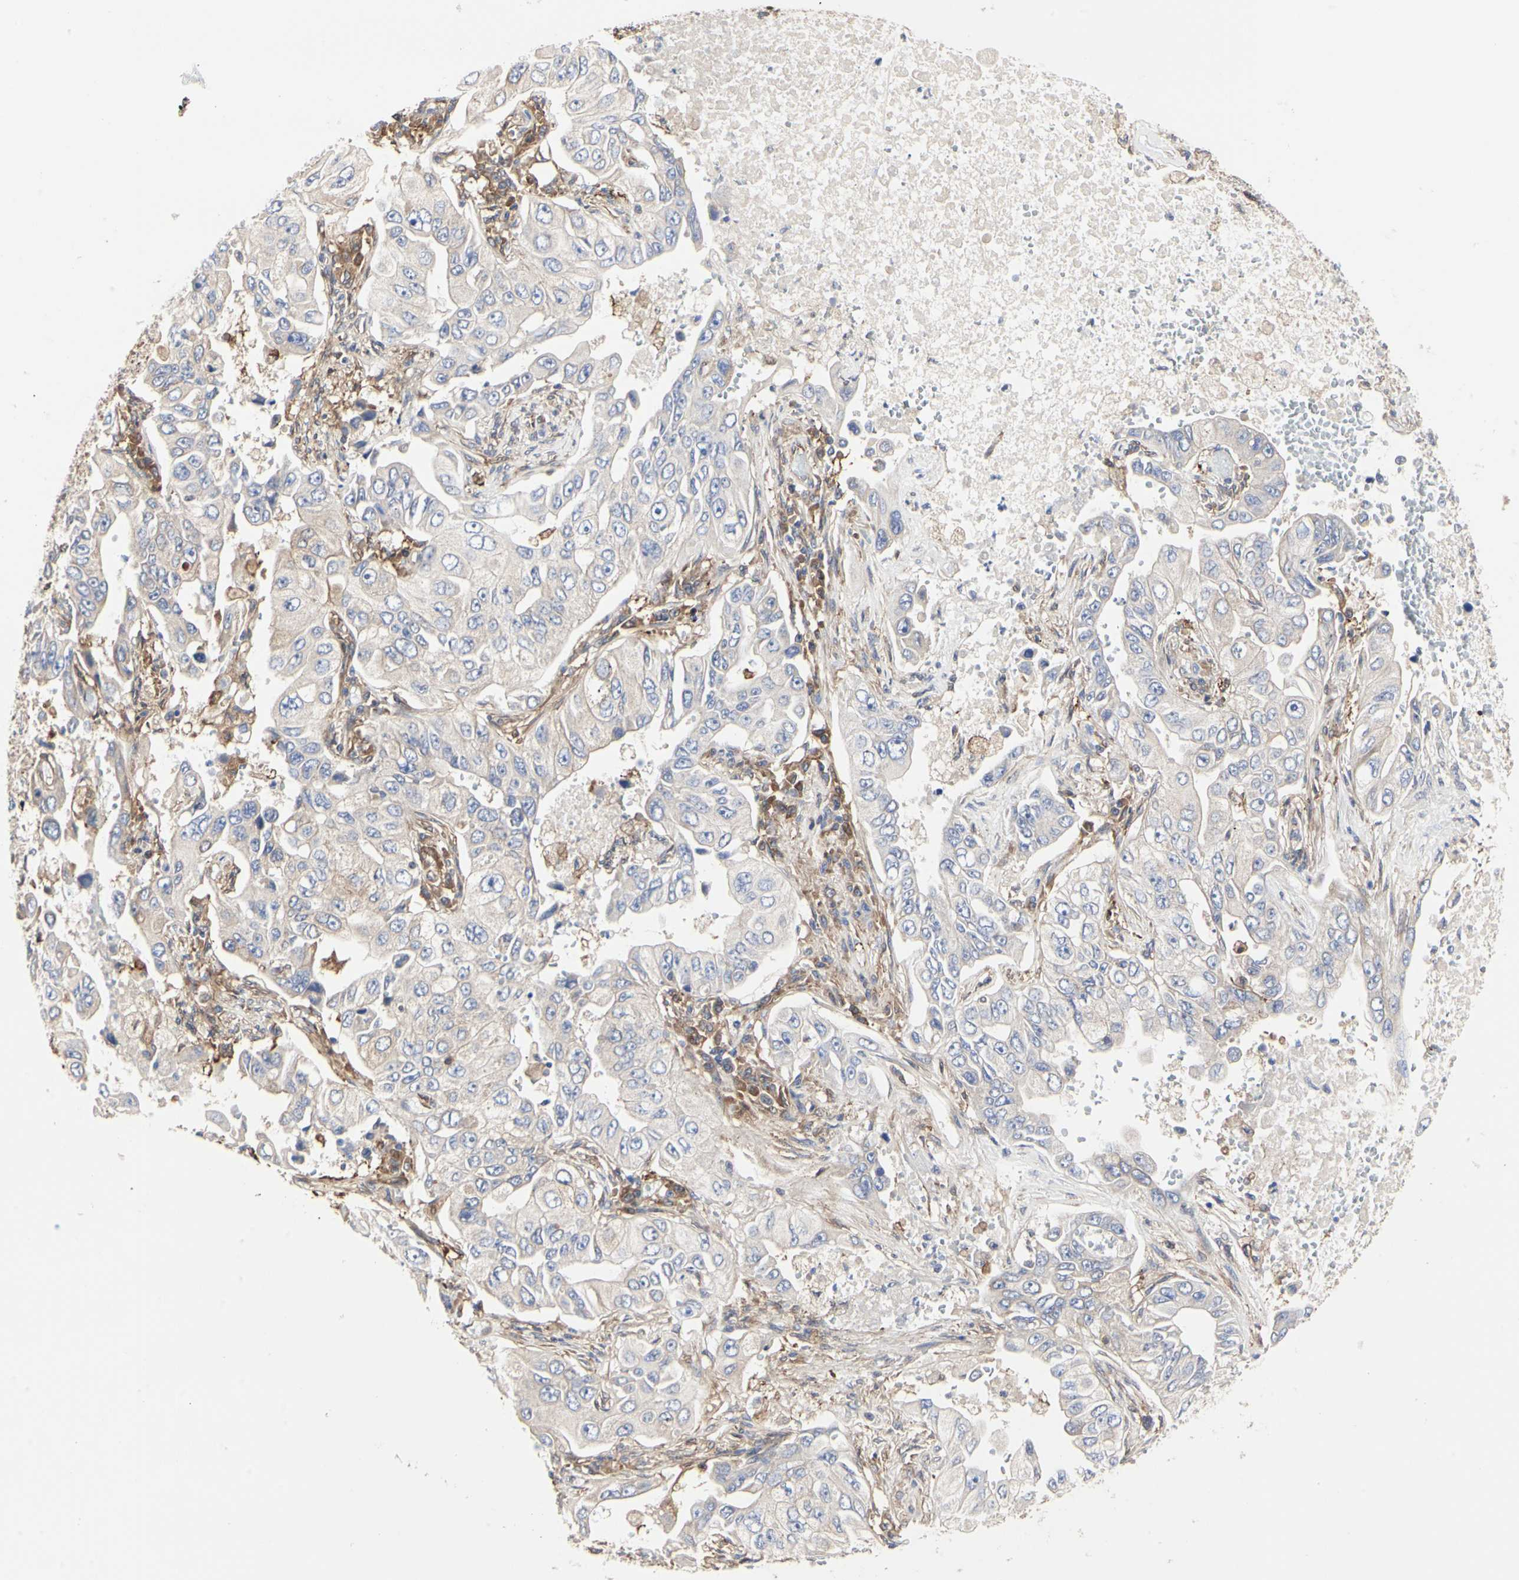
{"staining": {"intensity": "weak", "quantity": "25%-75%", "location": "cytoplasmic/membranous"}, "tissue": "lung cancer", "cell_type": "Tumor cells", "image_type": "cancer", "snomed": [{"axis": "morphology", "description": "Adenocarcinoma, NOS"}, {"axis": "topography", "description": "Lung"}], "caption": "Lung cancer (adenocarcinoma) was stained to show a protein in brown. There is low levels of weak cytoplasmic/membranous staining in about 25%-75% of tumor cells.", "gene": "C3orf52", "patient": {"sex": "male", "age": 84}}